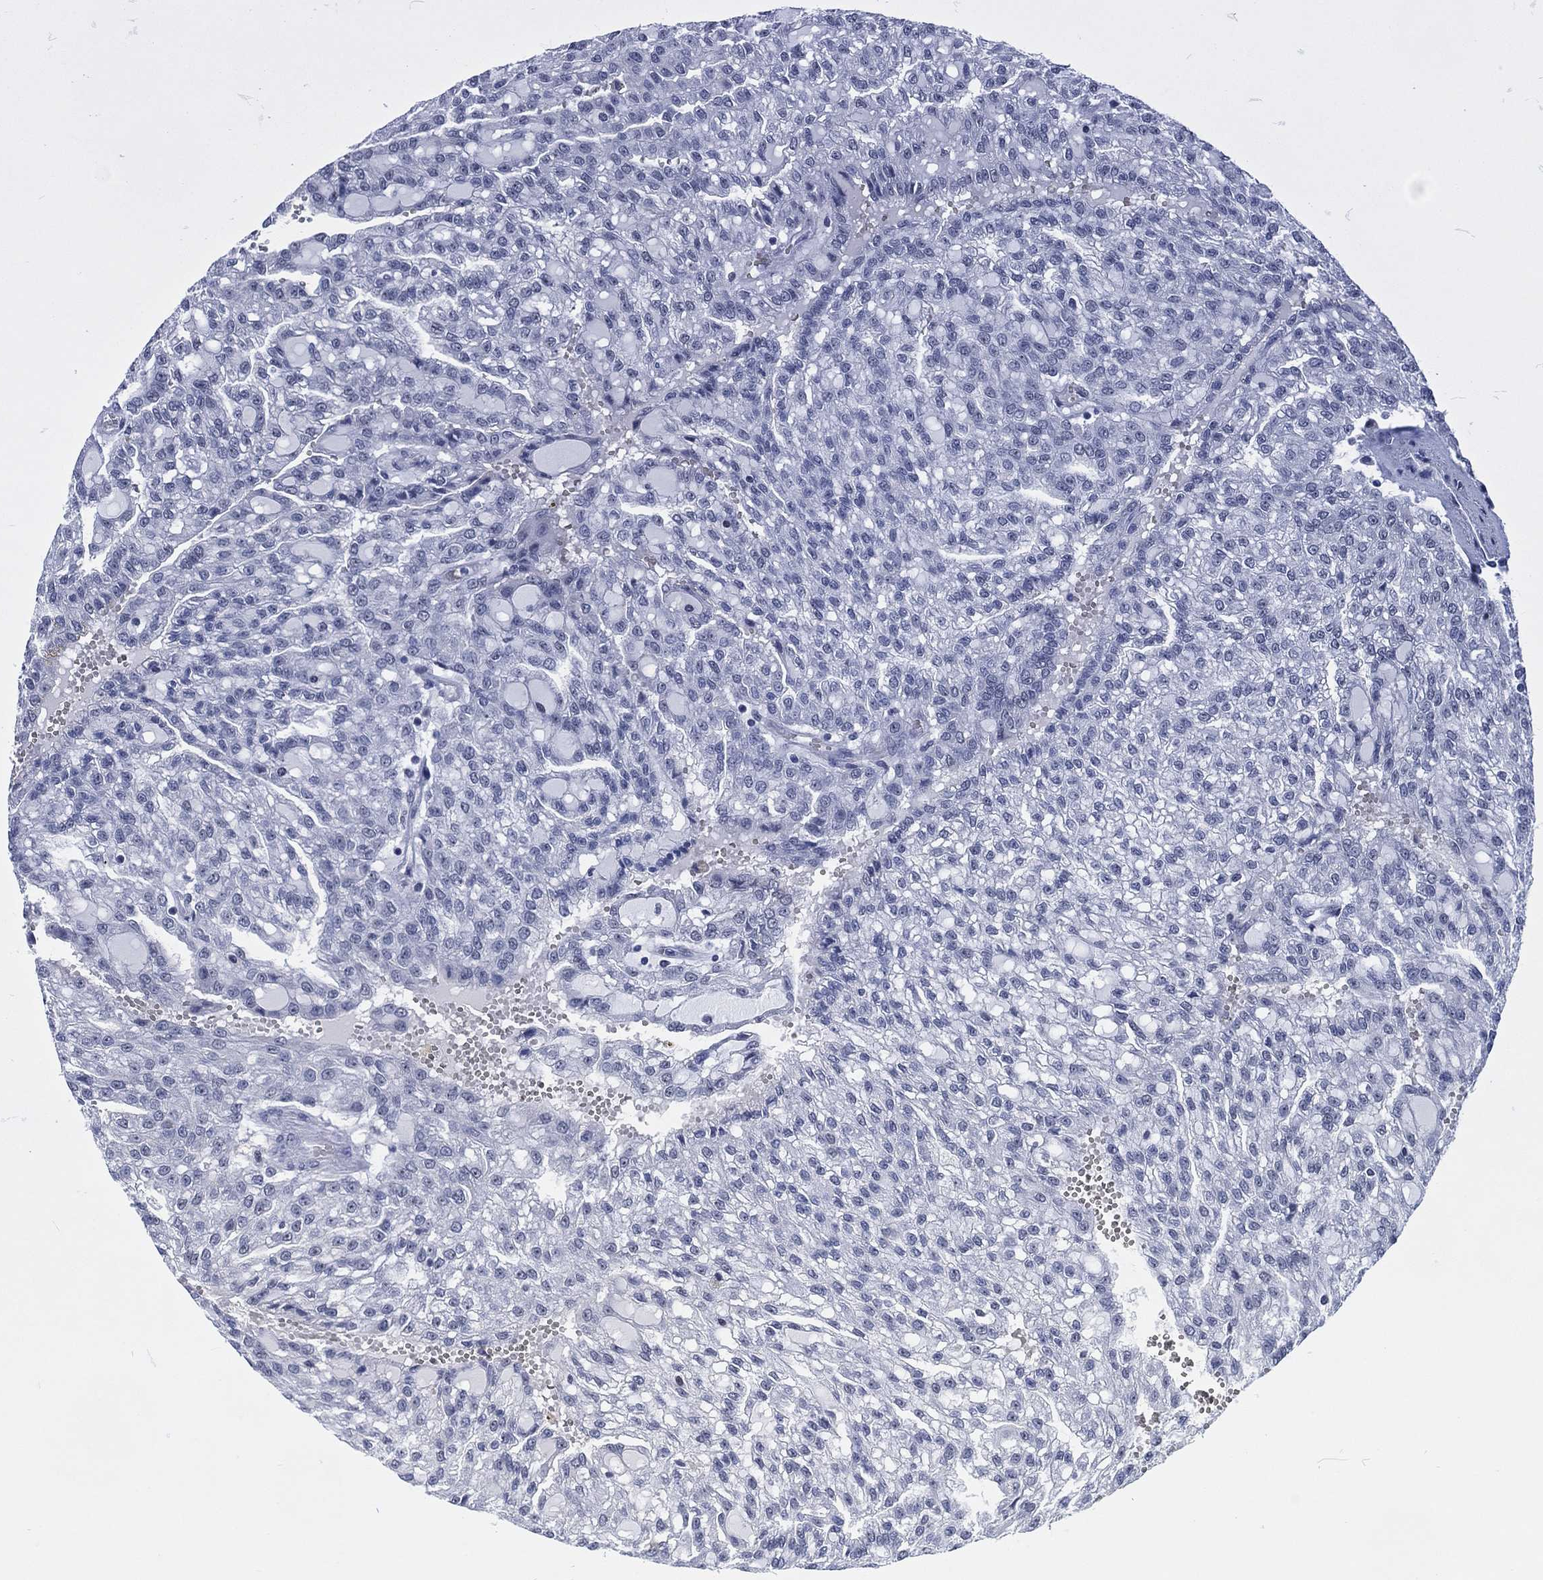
{"staining": {"intensity": "negative", "quantity": "none", "location": "none"}, "tissue": "renal cancer", "cell_type": "Tumor cells", "image_type": "cancer", "snomed": [{"axis": "morphology", "description": "Adenocarcinoma, NOS"}, {"axis": "topography", "description": "Kidney"}], "caption": "A photomicrograph of human renal cancer (adenocarcinoma) is negative for staining in tumor cells. (Immunohistochemistry (ihc), brightfield microscopy, high magnification).", "gene": "MAPK8IP1", "patient": {"sex": "male", "age": 63}}